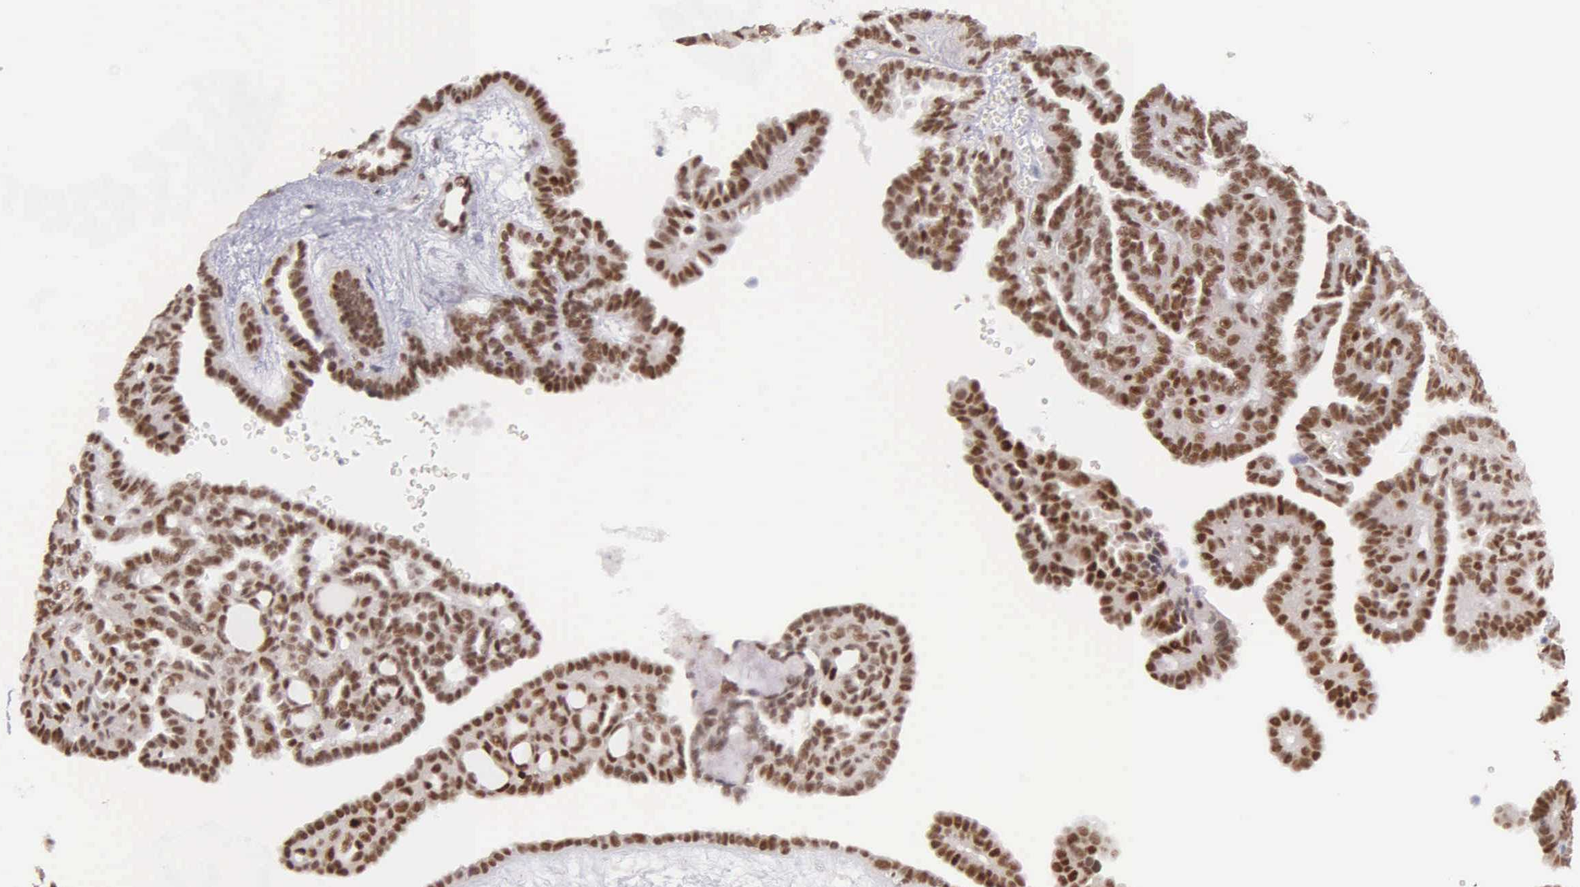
{"staining": {"intensity": "strong", "quantity": ">75%", "location": "nuclear"}, "tissue": "ovarian cancer", "cell_type": "Tumor cells", "image_type": "cancer", "snomed": [{"axis": "morphology", "description": "Cystadenocarcinoma, serous, NOS"}, {"axis": "topography", "description": "Ovary"}], "caption": "IHC (DAB) staining of ovarian cancer exhibits strong nuclear protein staining in approximately >75% of tumor cells.", "gene": "UBR7", "patient": {"sex": "female", "age": 71}}